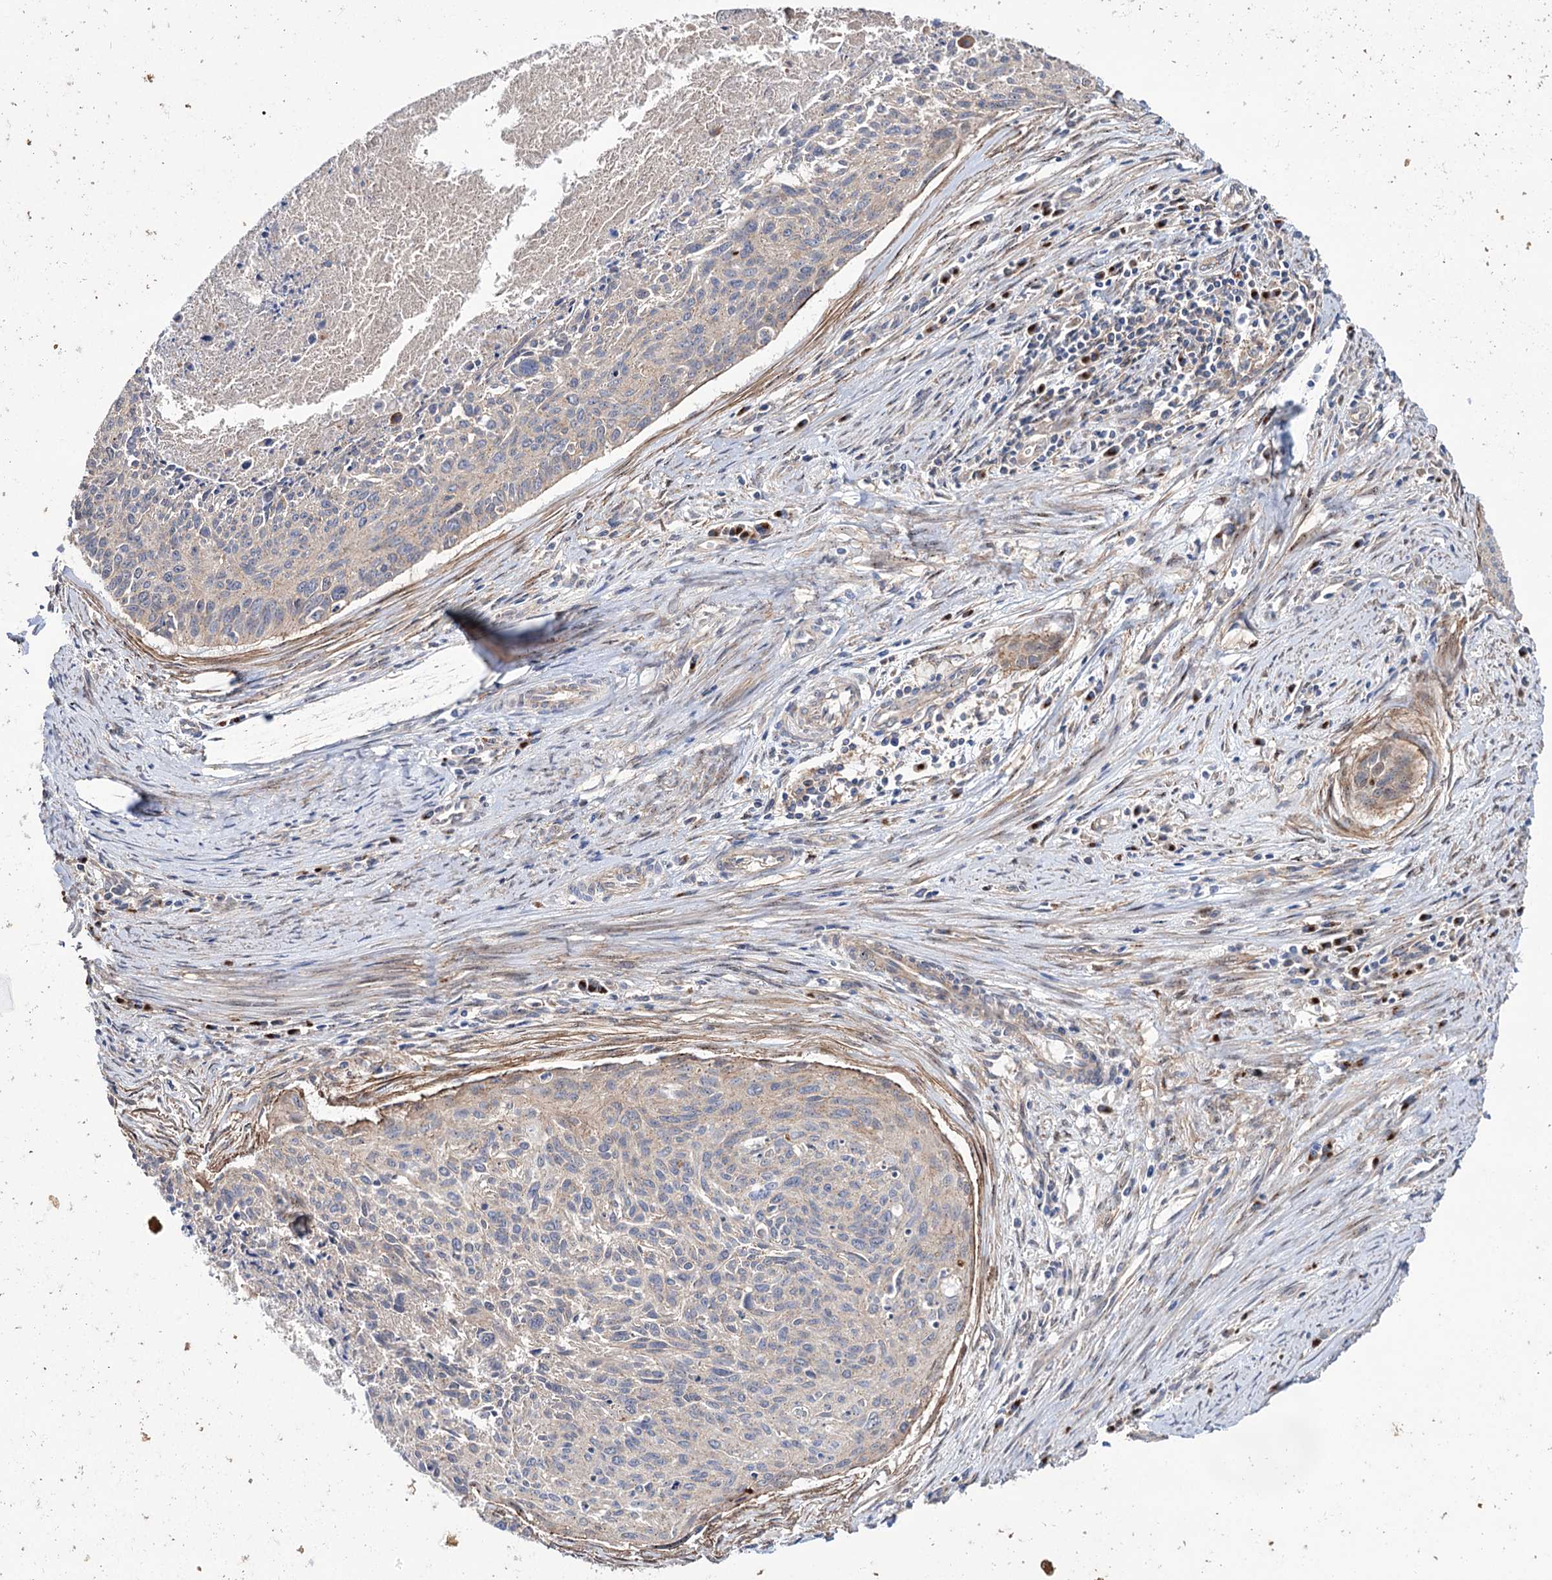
{"staining": {"intensity": "weak", "quantity": "<25%", "location": "cytoplasmic/membranous"}, "tissue": "cervical cancer", "cell_type": "Tumor cells", "image_type": "cancer", "snomed": [{"axis": "morphology", "description": "Squamous cell carcinoma, NOS"}, {"axis": "topography", "description": "Cervix"}], "caption": "Immunohistochemical staining of cervical cancer (squamous cell carcinoma) shows no significant expression in tumor cells.", "gene": "SEC24A", "patient": {"sex": "female", "age": 55}}